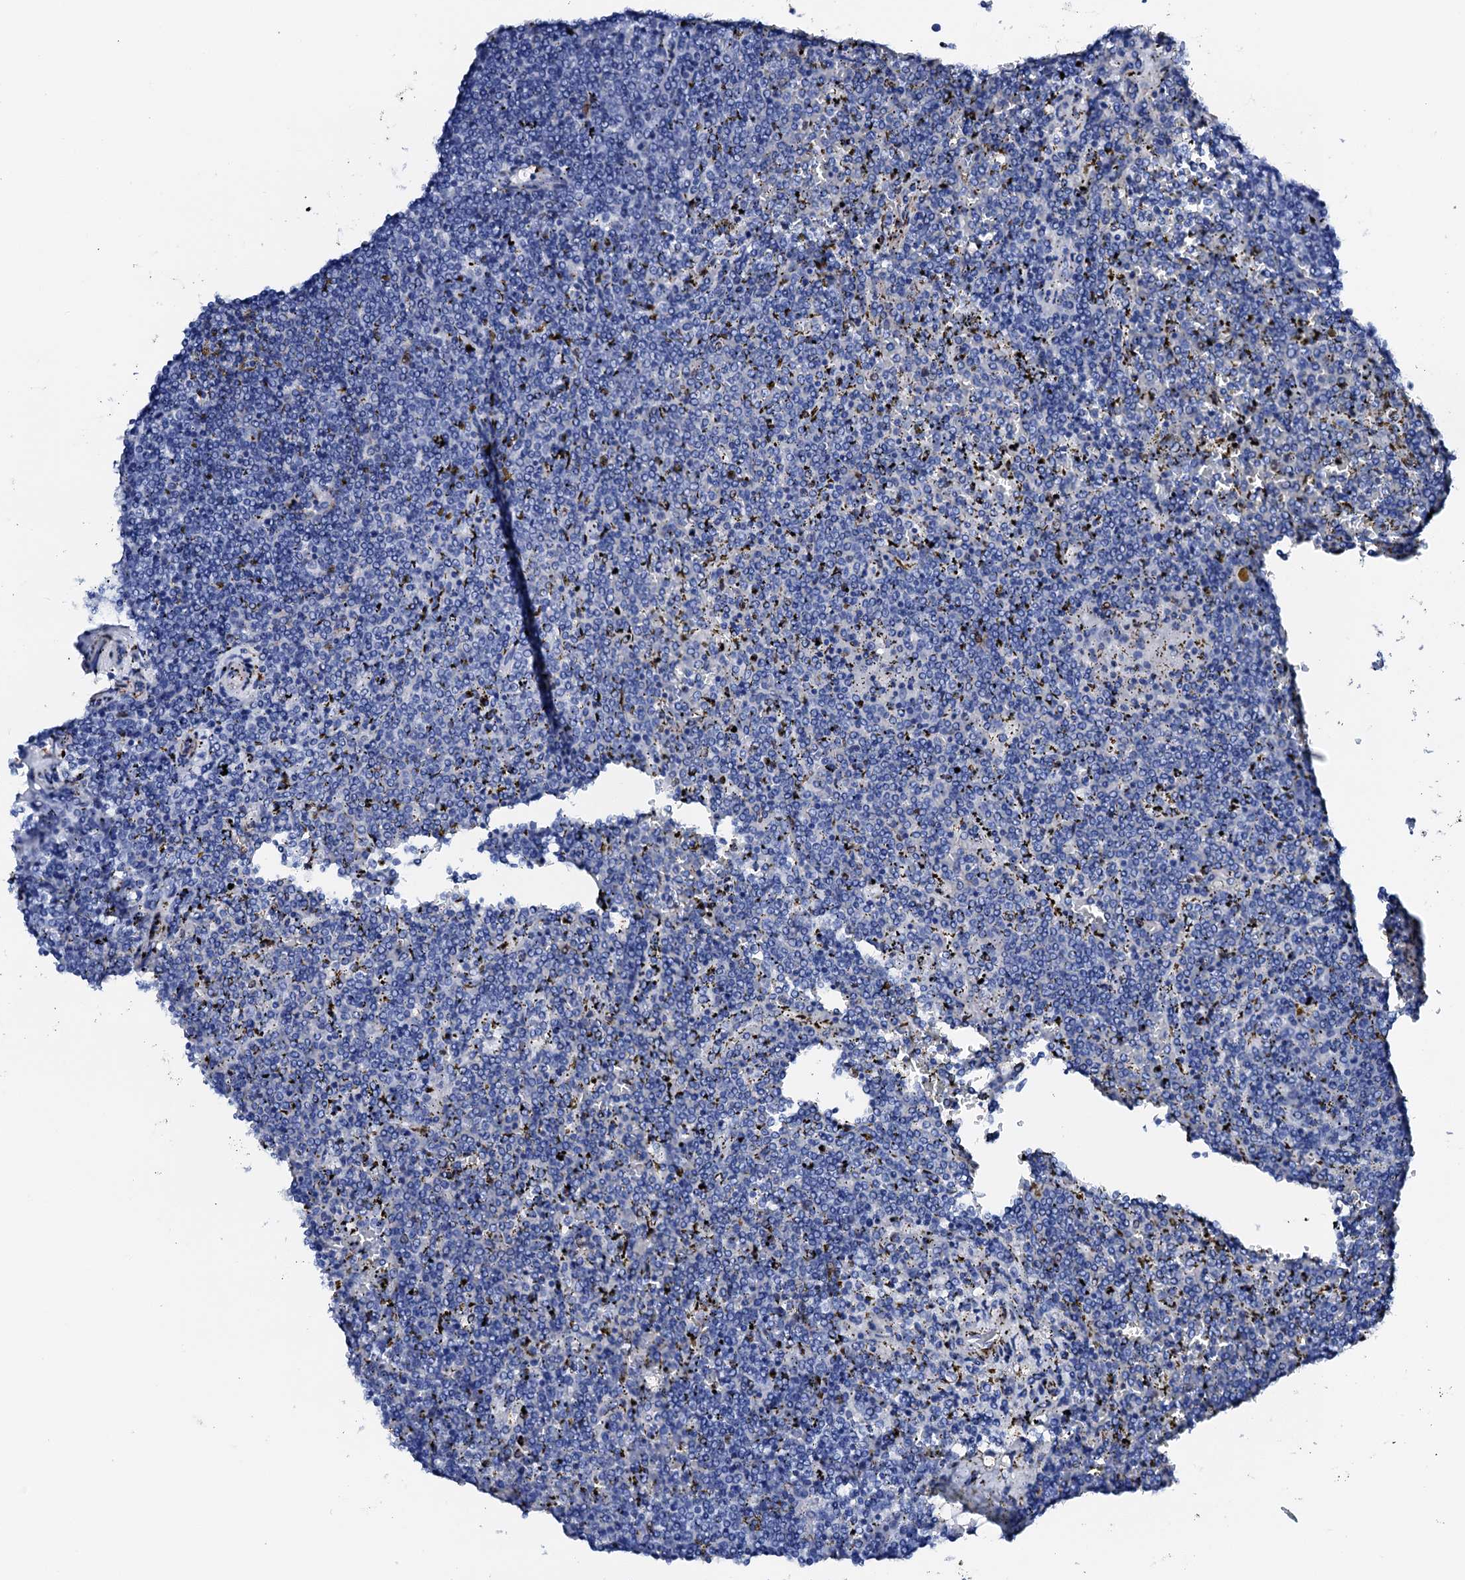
{"staining": {"intensity": "negative", "quantity": "none", "location": "none"}, "tissue": "lymphoma", "cell_type": "Tumor cells", "image_type": "cancer", "snomed": [{"axis": "morphology", "description": "Malignant lymphoma, non-Hodgkin's type, Low grade"}, {"axis": "topography", "description": "Spleen"}], "caption": "Histopathology image shows no significant protein staining in tumor cells of lymphoma.", "gene": "NRIP2", "patient": {"sex": "female", "age": 19}}